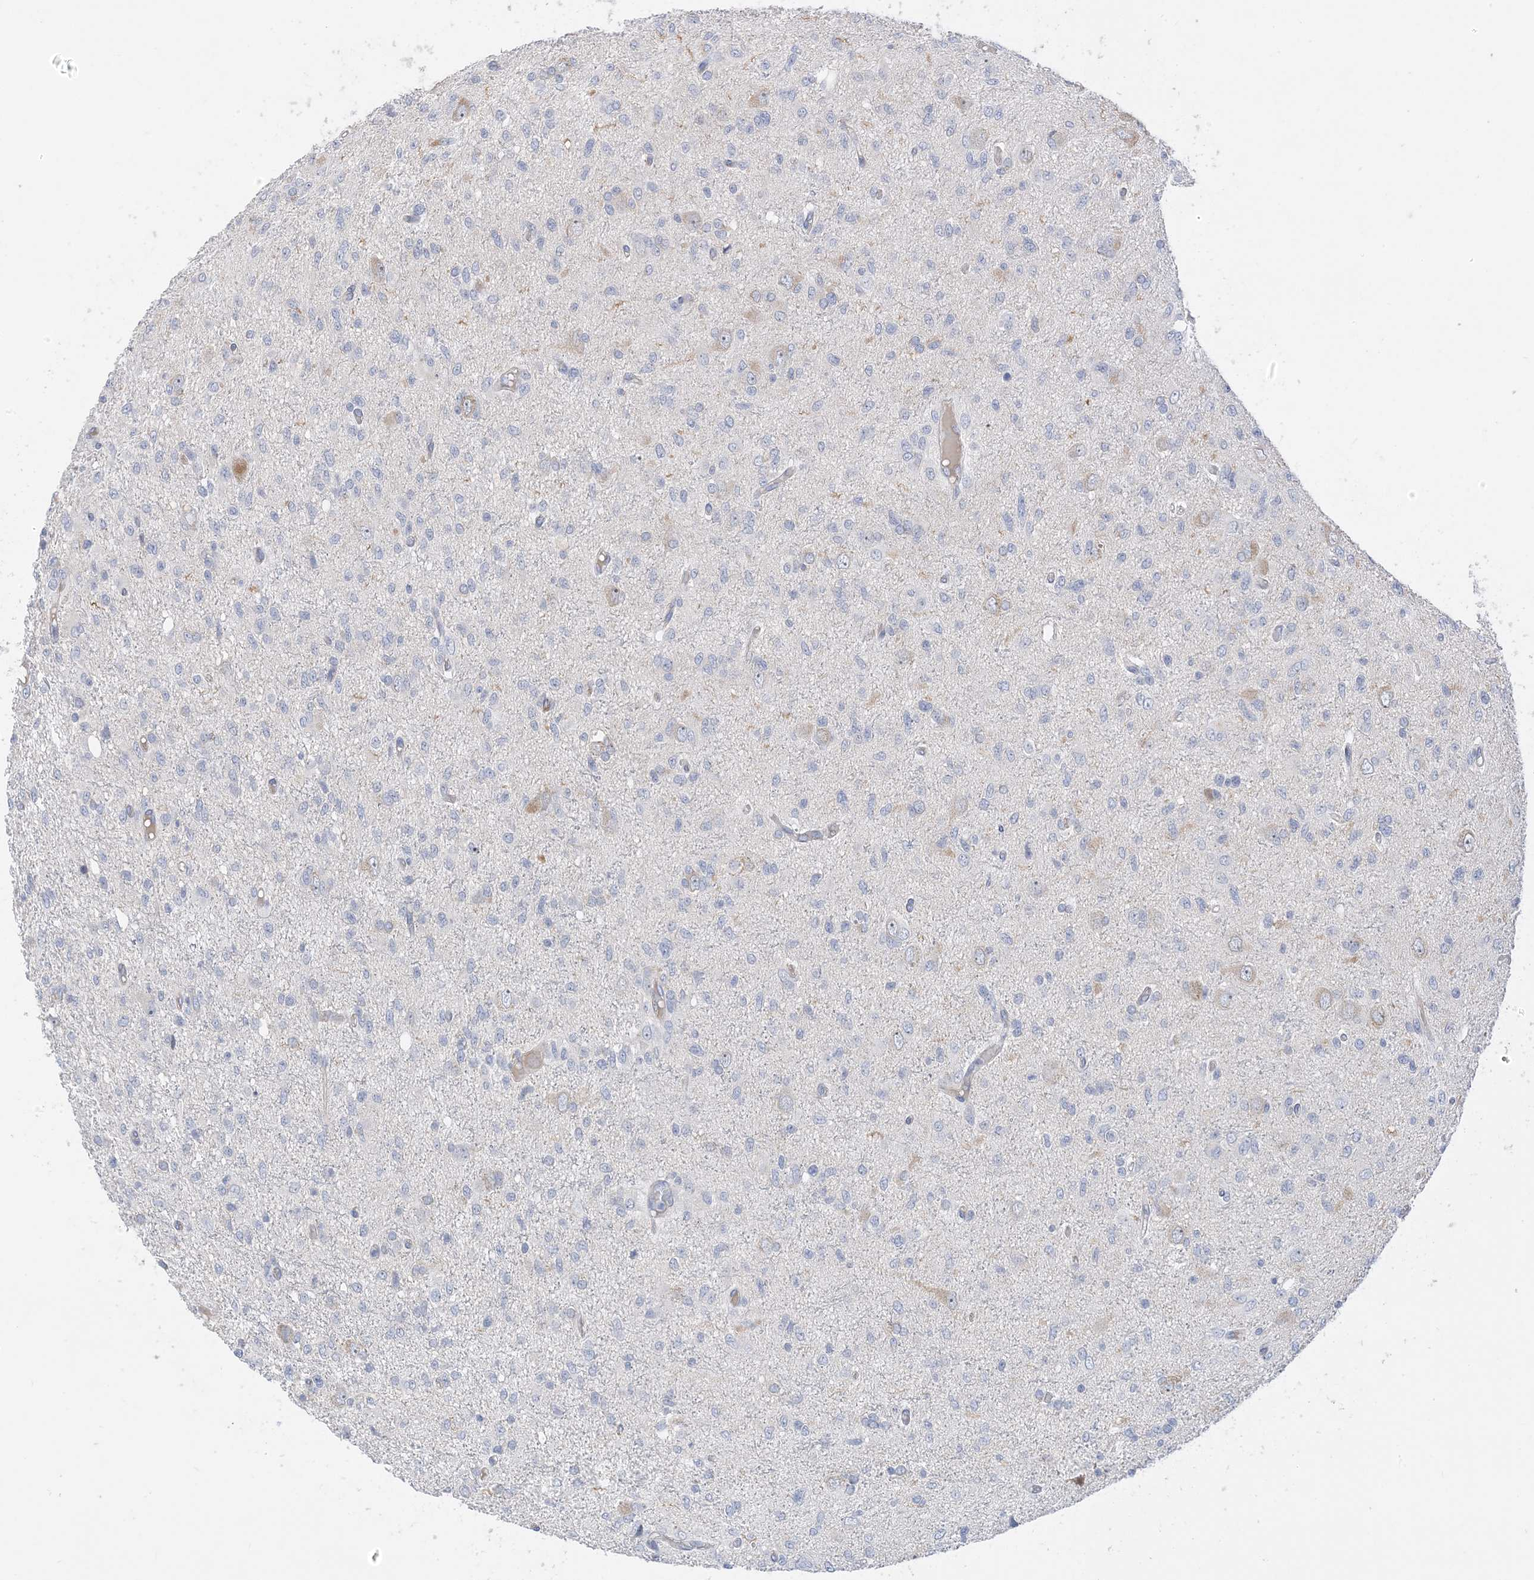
{"staining": {"intensity": "negative", "quantity": "none", "location": "none"}, "tissue": "glioma", "cell_type": "Tumor cells", "image_type": "cancer", "snomed": [{"axis": "morphology", "description": "Glioma, malignant, High grade"}, {"axis": "topography", "description": "Brain"}], "caption": "DAB immunohistochemical staining of human glioma reveals no significant expression in tumor cells.", "gene": "IL36B", "patient": {"sex": "female", "age": 59}}